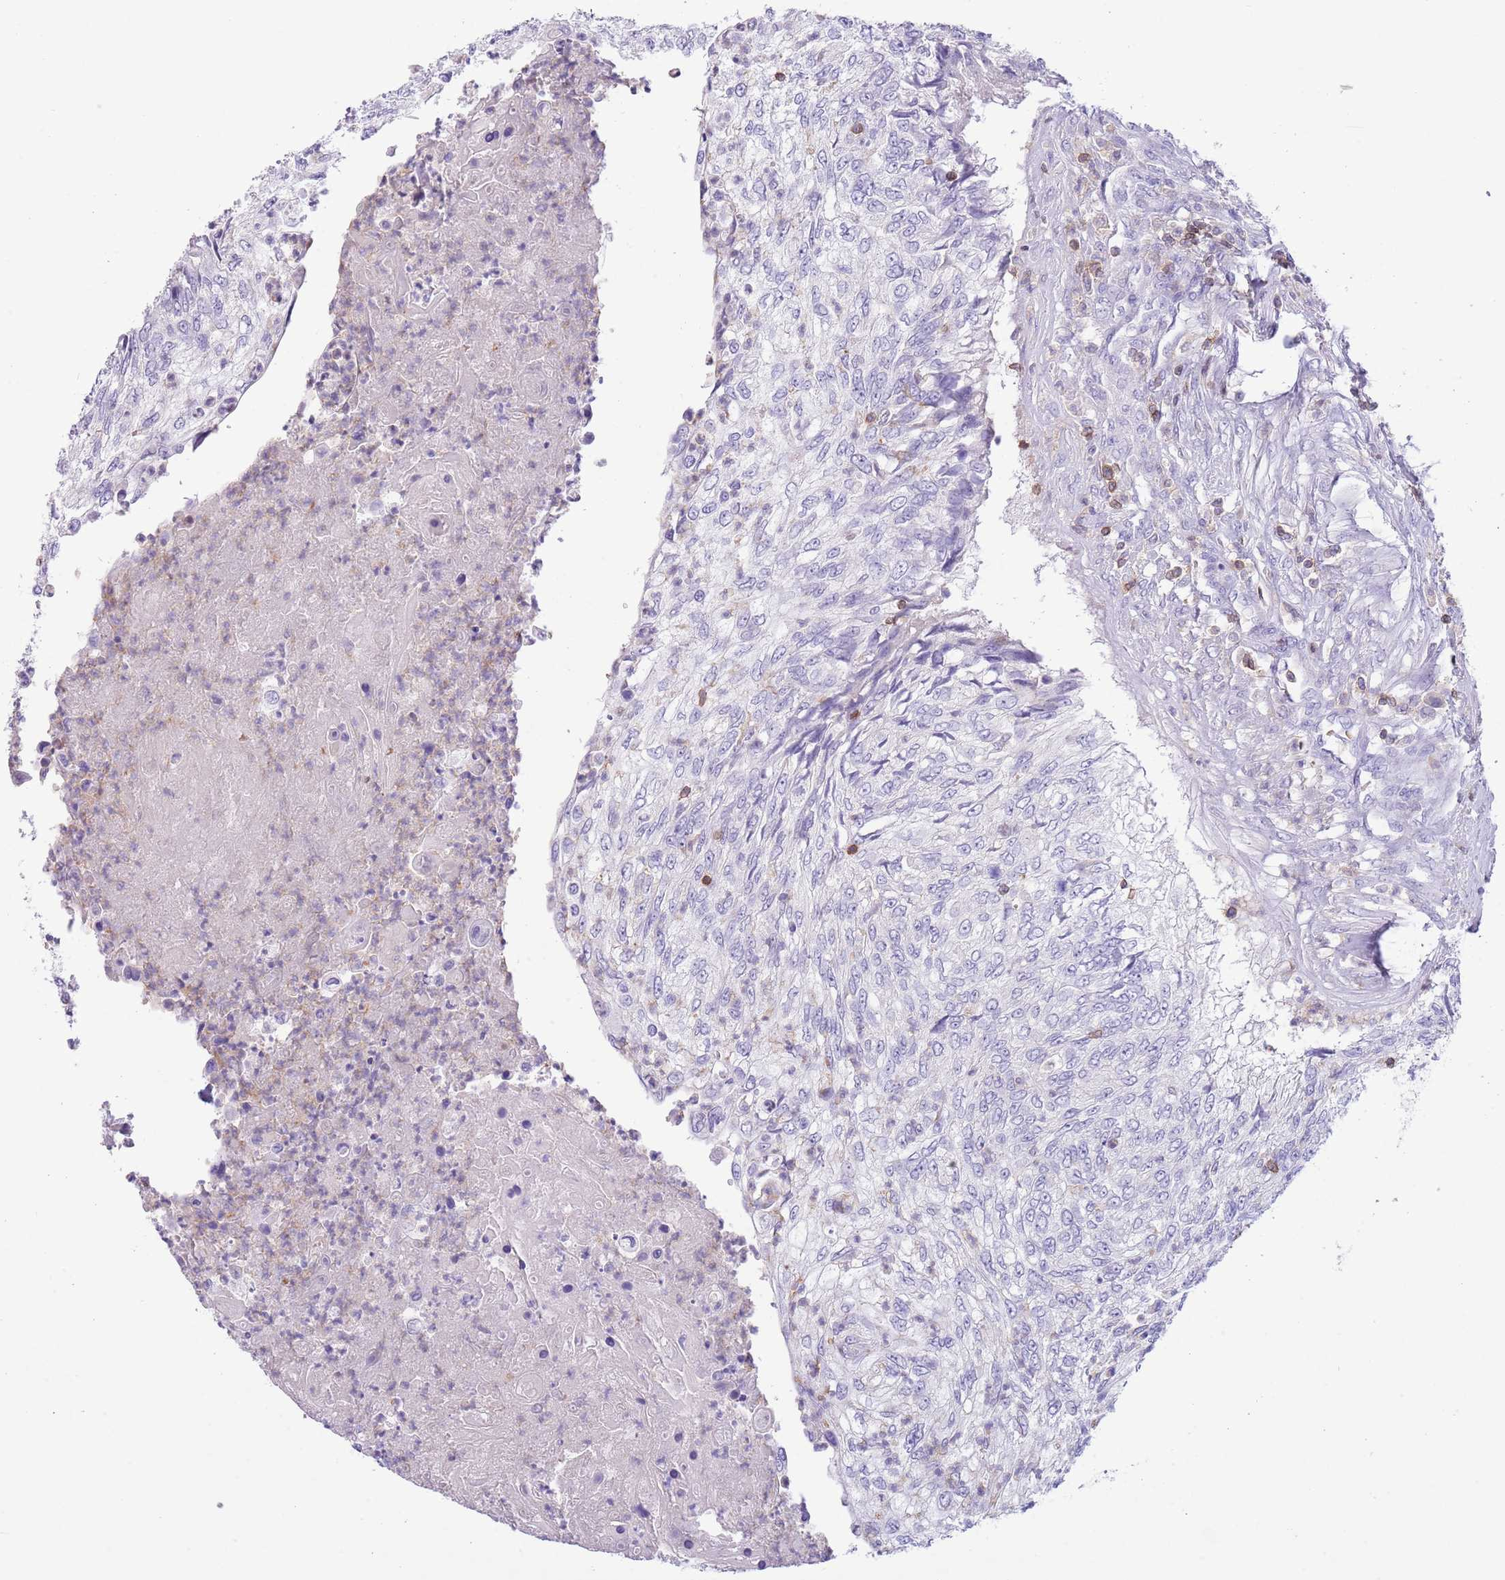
{"staining": {"intensity": "negative", "quantity": "none", "location": "none"}, "tissue": "urothelial cancer", "cell_type": "Tumor cells", "image_type": "cancer", "snomed": [{"axis": "morphology", "description": "Urothelial carcinoma, High grade"}, {"axis": "topography", "description": "Urinary bladder"}], "caption": "This is an immunohistochemistry (IHC) histopathology image of urothelial cancer. There is no expression in tumor cells.", "gene": "OR4Q3", "patient": {"sex": "female", "age": 60}}